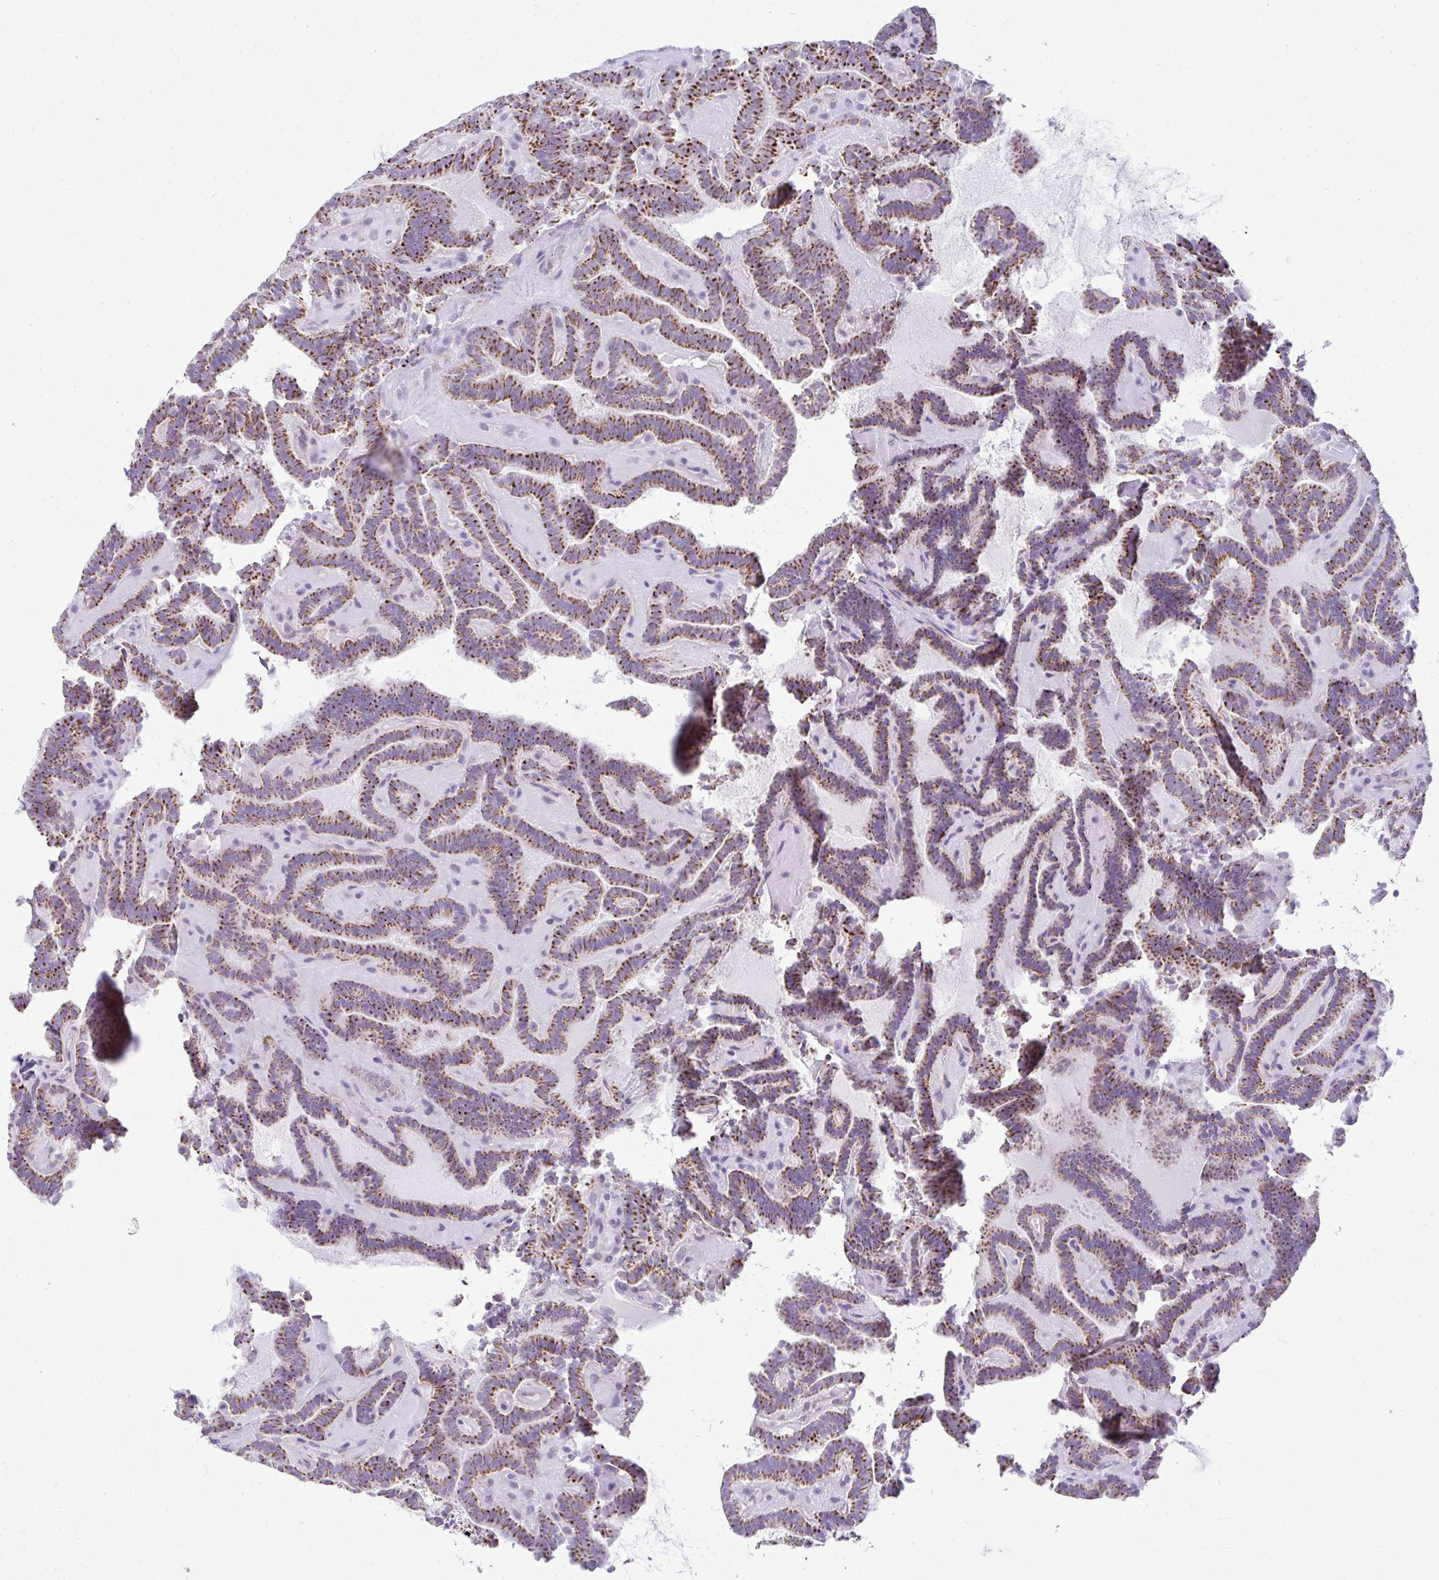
{"staining": {"intensity": "strong", "quantity": ">75%", "location": "cytoplasmic/membranous"}, "tissue": "thyroid cancer", "cell_type": "Tumor cells", "image_type": "cancer", "snomed": [{"axis": "morphology", "description": "Papillary adenocarcinoma, NOS"}, {"axis": "topography", "description": "Thyroid gland"}], "caption": "Papillary adenocarcinoma (thyroid) tissue reveals strong cytoplasmic/membranous staining in about >75% of tumor cells, visualized by immunohistochemistry.", "gene": "IFIT1", "patient": {"sex": "female", "age": 21}}